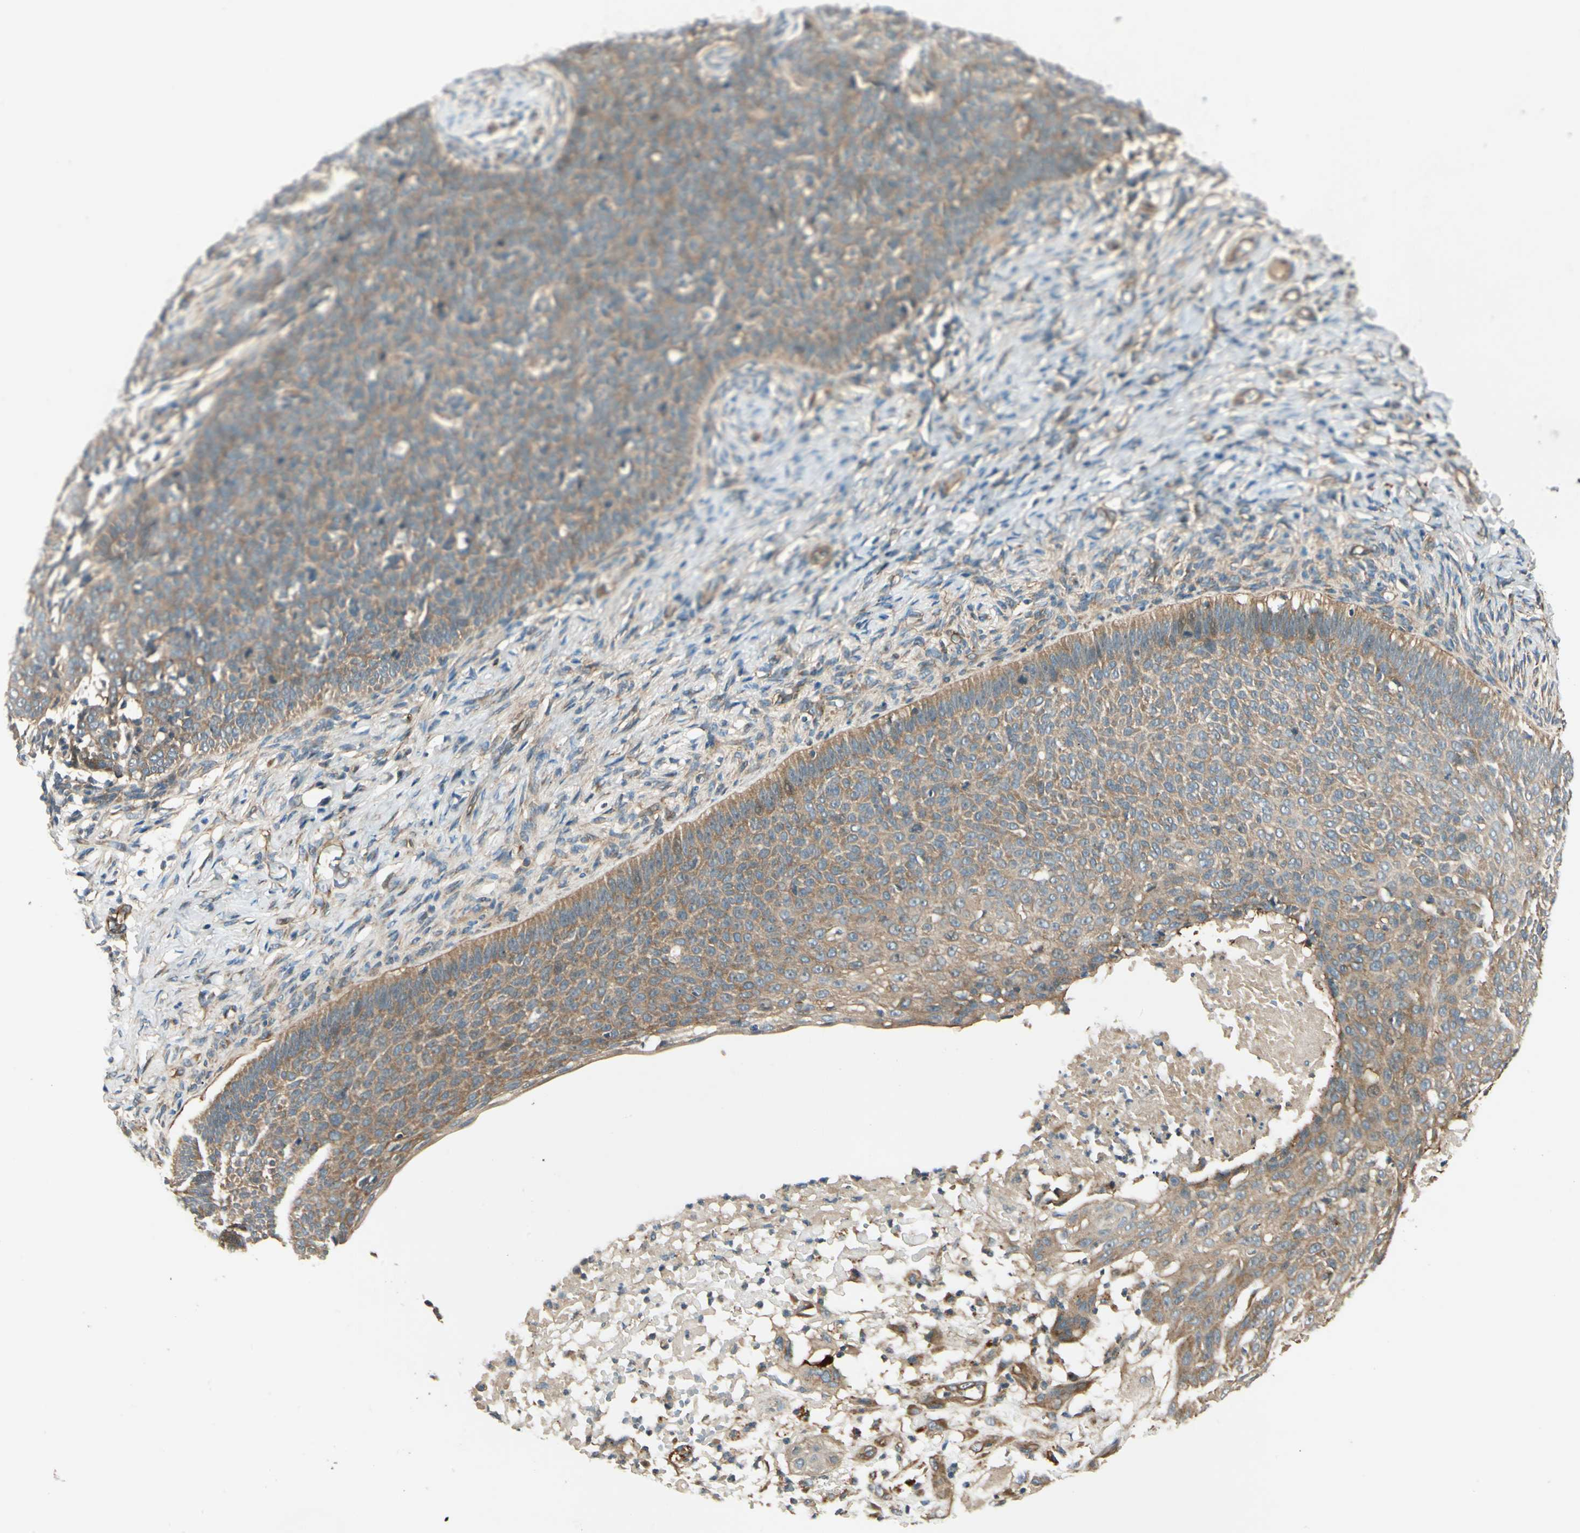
{"staining": {"intensity": "weak", "quantity": ">75%", "location": "cytoplasmic/membranous"}, "tissue": "skin cancer", "cell_type": "Tumor cells", "image_type": "cancer", "snomed": [{"axis": "morphology", "description": "Normal tissue, NOS"}, {"axis": "morphology", "description": "Basal cell carcinoma"}, {"axis": "topography", "description": "Skin"}], "caption": "High-magnification brightfield microscopy of skin cancer (basal cell carcinoma) stained with DAB (3,3'-diaminobenzidine) (brown) and counterstained with hematoxylin (blue). tumor cells exhibit weak cytoplasmic/membranous positivity is appreciated in approximately>75% of cells.", "gene": "ROCK2", "patient": {"sex": "male", "age": 87}}